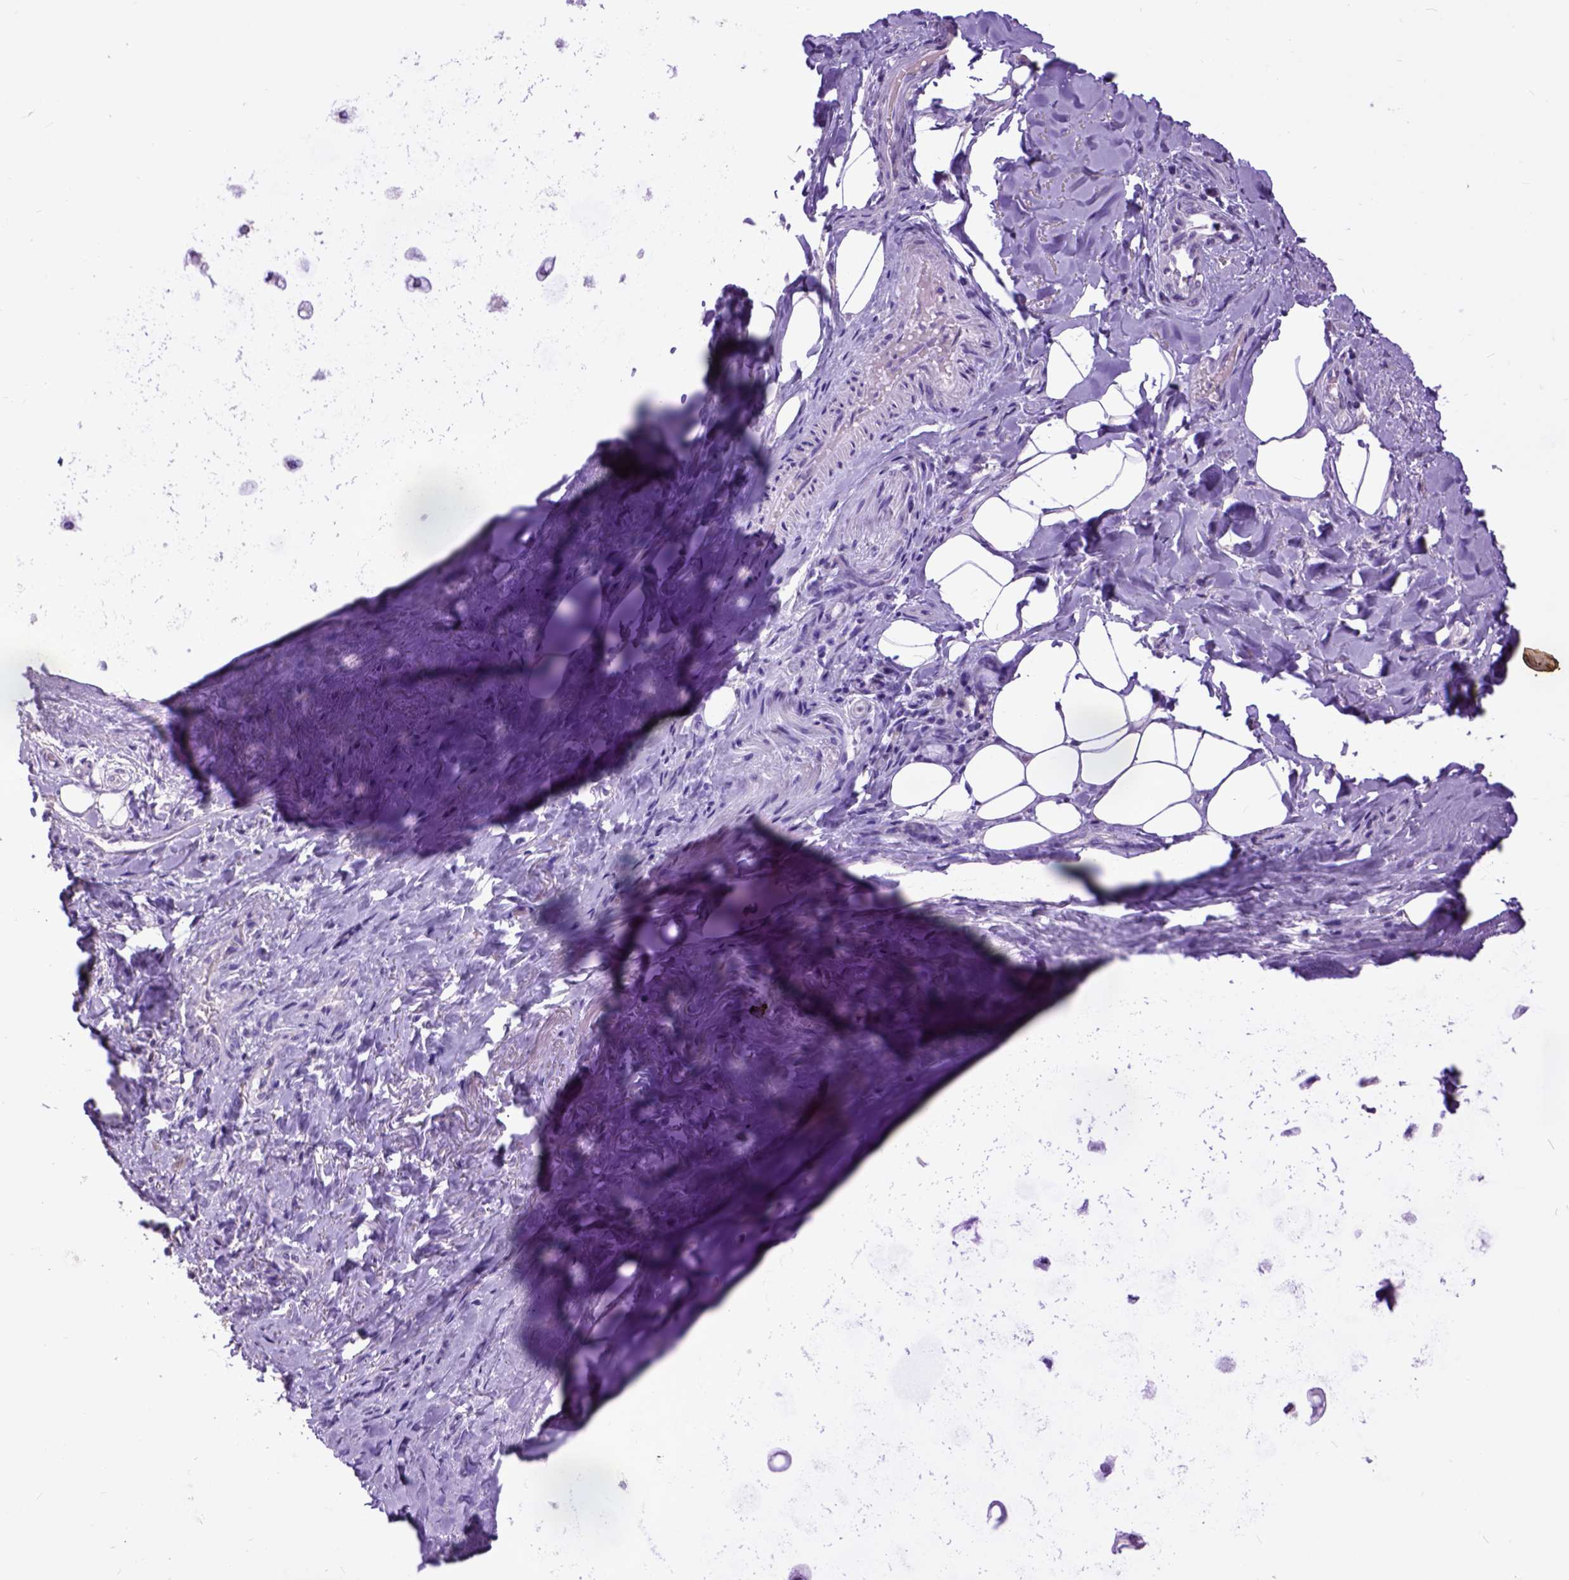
{"staining": {"intensity": "negative", "quantity": "none", "location": "none"}, "tissue": "adipose tissue", "cell_type": "Adipocytes", "image_type": "normal", "snomed": [{"axis": "morphology", "description": "Normal tissue, NOS"}, {"axis": "topography", "description": "Cartilage tissue"}, {"axis": "topography", "description": "Bronchus"}], "caption": "Immunohistochemistry (IHC) photomicrograph of unremarkable adipose tissue: human adipose tissue stained with DAB (3,3'-diaminobenzidine) exhibits no significant protein staining in adipocytes.", "gene": "RAB25", "patient": {"sex": "male", "age": 64}}